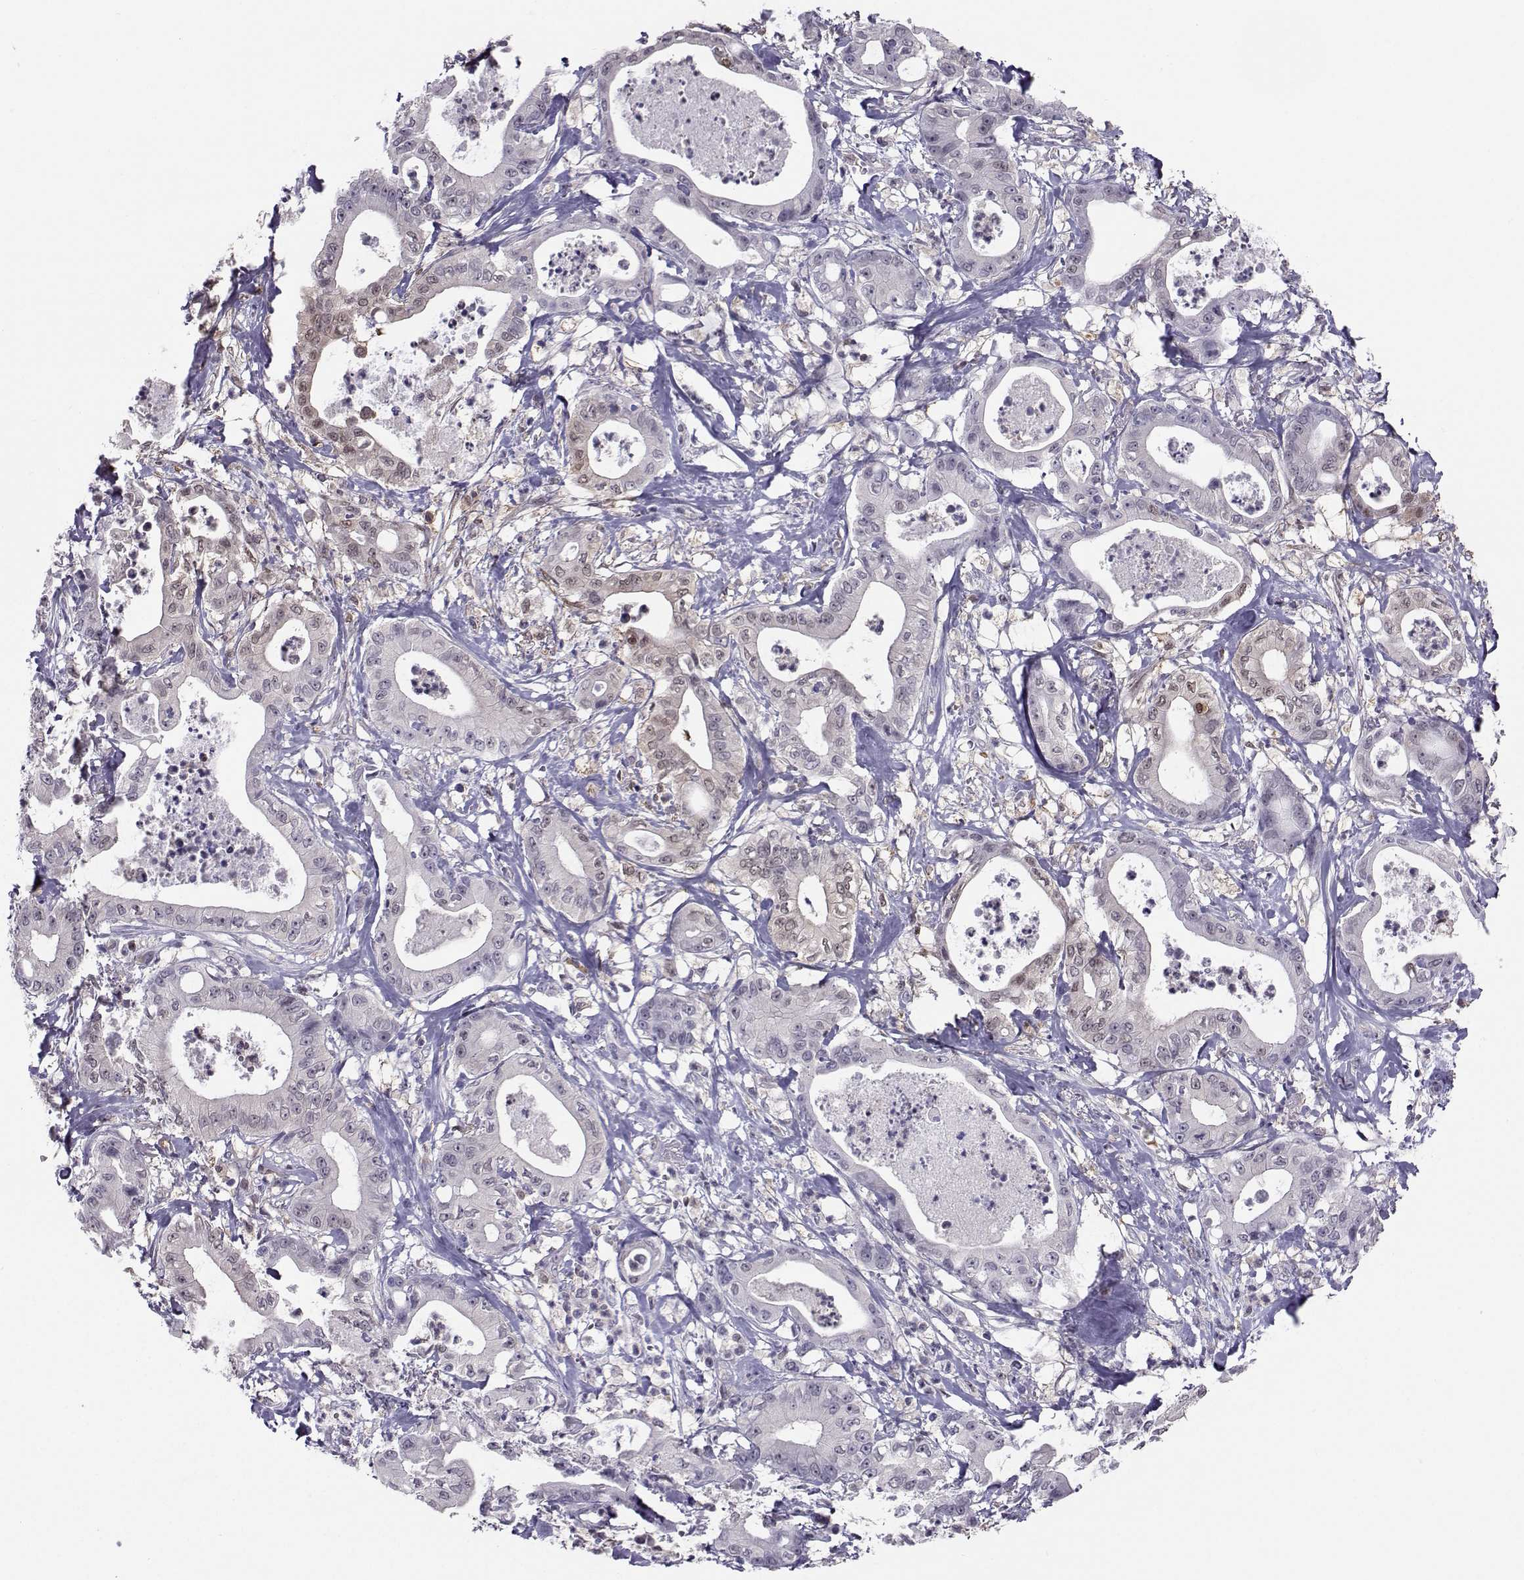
{"staining": {"intensity": "negative", "quantity": "none", "location": "none"}, "tissue": "pancreatic cancer", "cell_type": "Tumor cells", "image_type": "cancer", "snomed": [{"axis": "morphology", "description": "Adenocarcinoma, NOS"}, {"axis": "topography", "description": "Pancreas"}], "caption": "A photomicrograph of human pancreatic cancer is negative for staining in tumor cells.", "gene": "PGK1", "patient": {"sex": "male", "age": 71}}